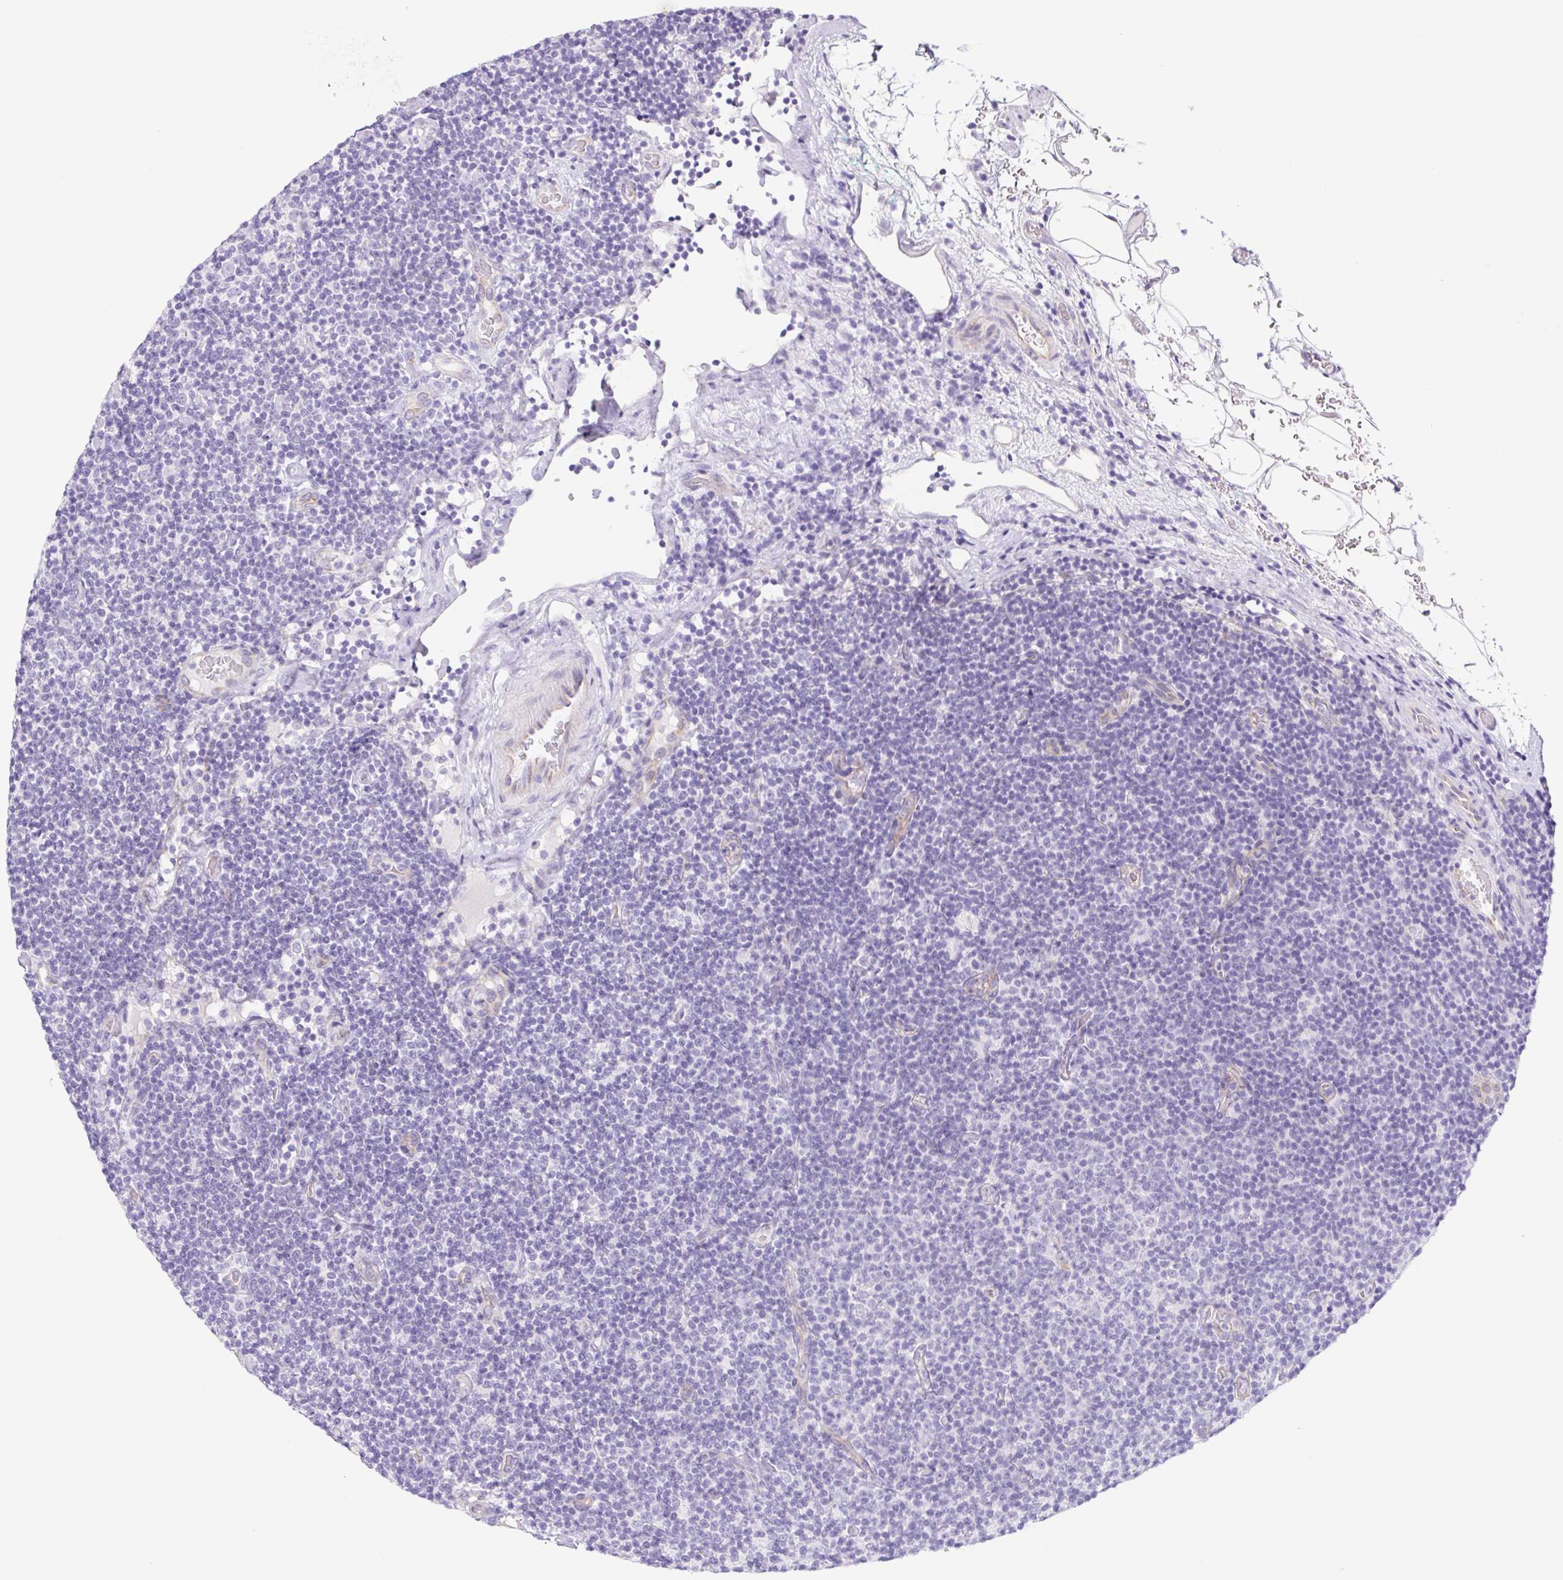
{"staining": {"intensity": "negative", "quantity": "none", "location": "none"}, "tissue": "lymphoma", "cell_type": "Tumor cells", "image_type": "cancer", "snomed": [{"axis": "morphology", "description": "Malignant lymphoma, non-Hodgkin's type, Low grade"}, {"axis": "topography", "description": "Lymph node"}], "caption": "The histopathology image demonstrates no significant positivity in tumor cells of lymphoma.", "gene": "CYP21A2", "patient": {"sex": "male", "age": 81}}